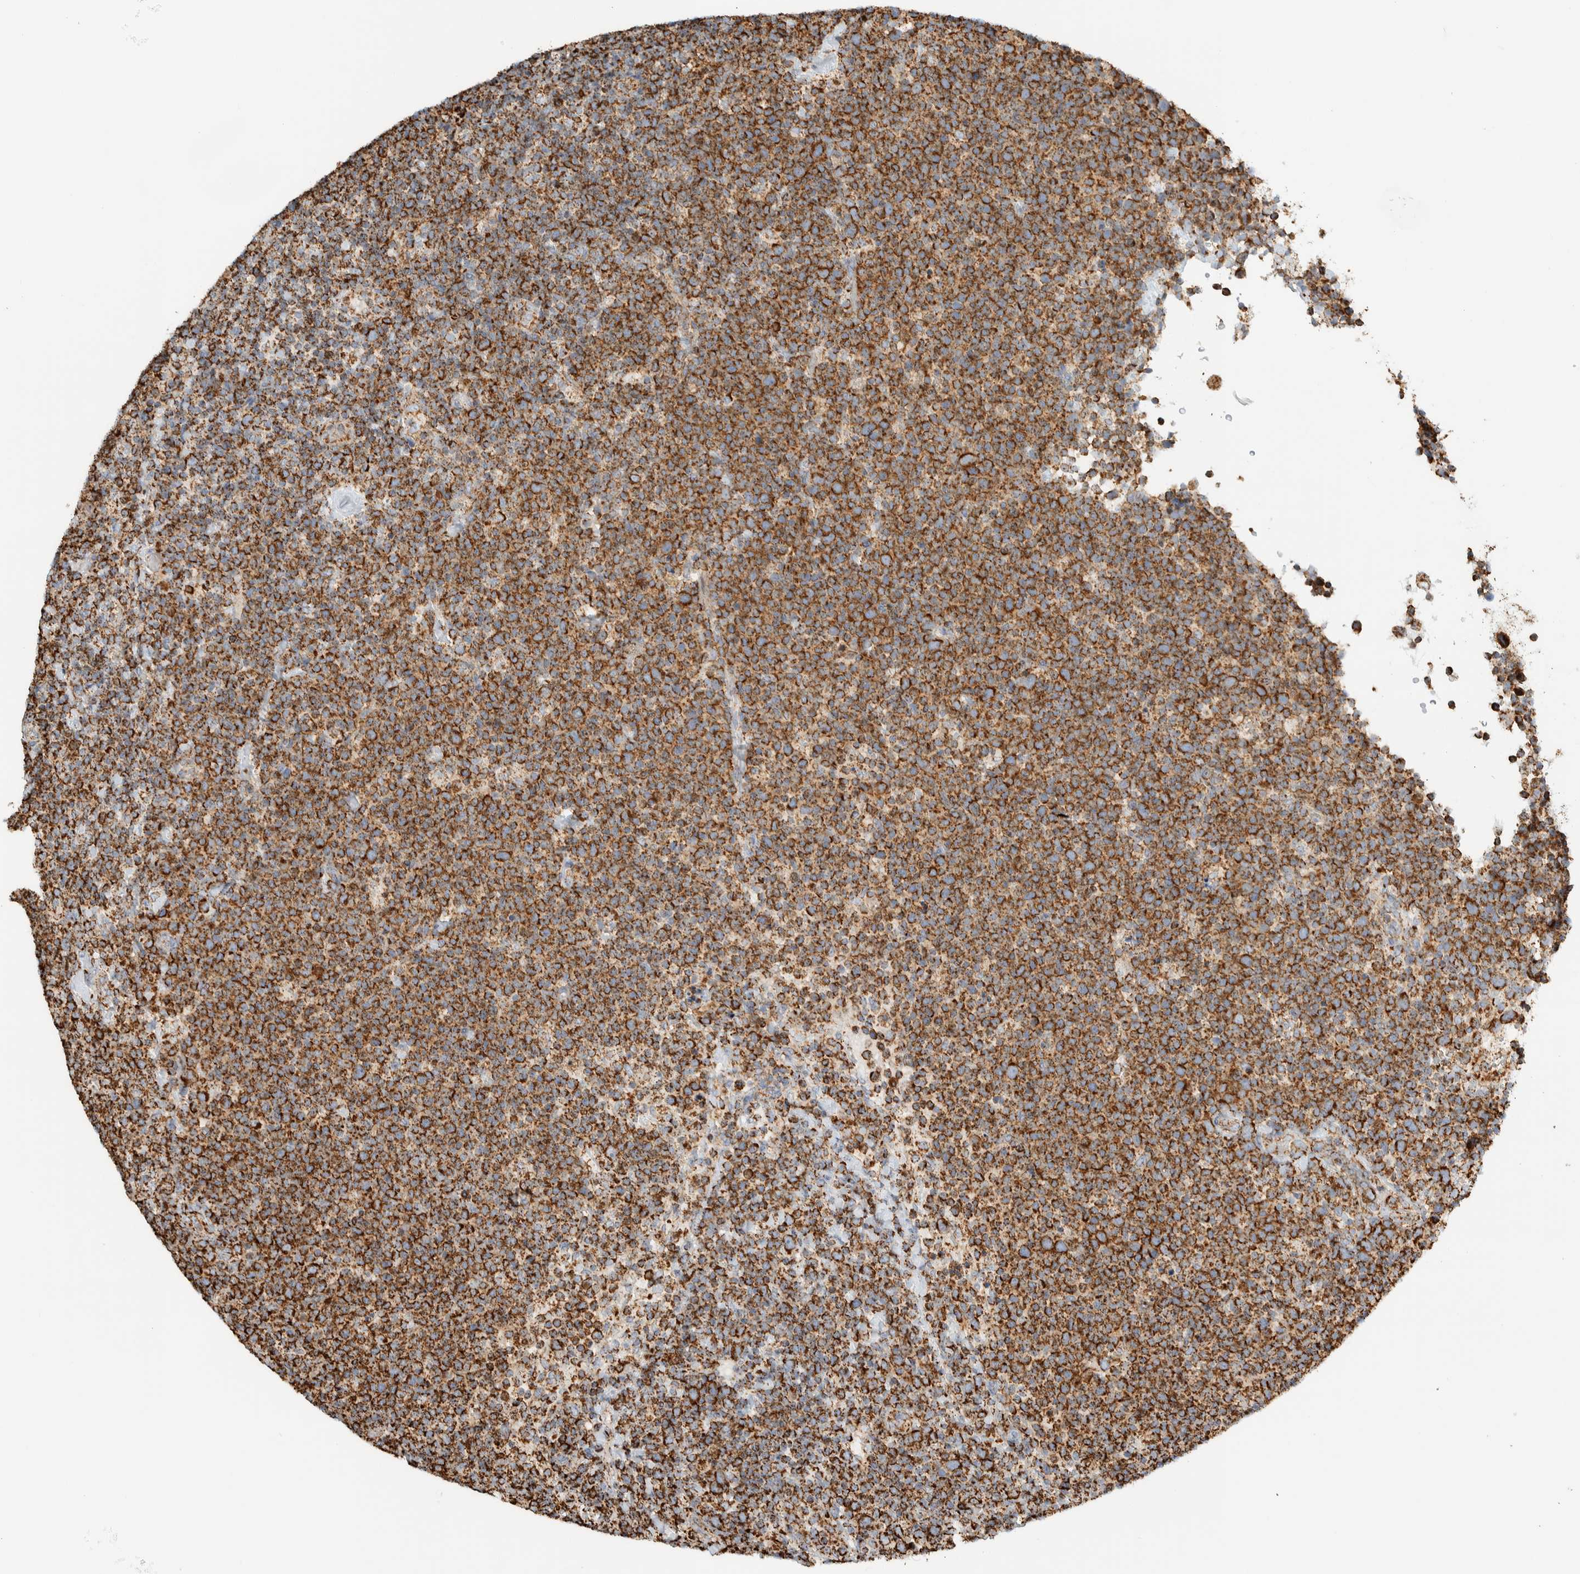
{"staining": {"intensity": "strong", "quantity": ">75%", "location": "cytoplasmic/membranous"}, "tissue": "lymphoma", "cell_type": "Tumor cells", "image_type": "cancer", "snomed": [{"axis": "morphology", "description": "Malignant lymphoma, non-Hodgkin's type, High grade"}, {"axis": "topography", "description": "Lymph node"}], "caption": "This is a micrograph of IHC staining of malignant lymphoma, non-Hodgkin's type (high-grade), which shows strong expression in the cytoplasmic/membranous of tumor cells.", "gene": "ZNF454", "patient": {"sex": "male", "age": 61}}